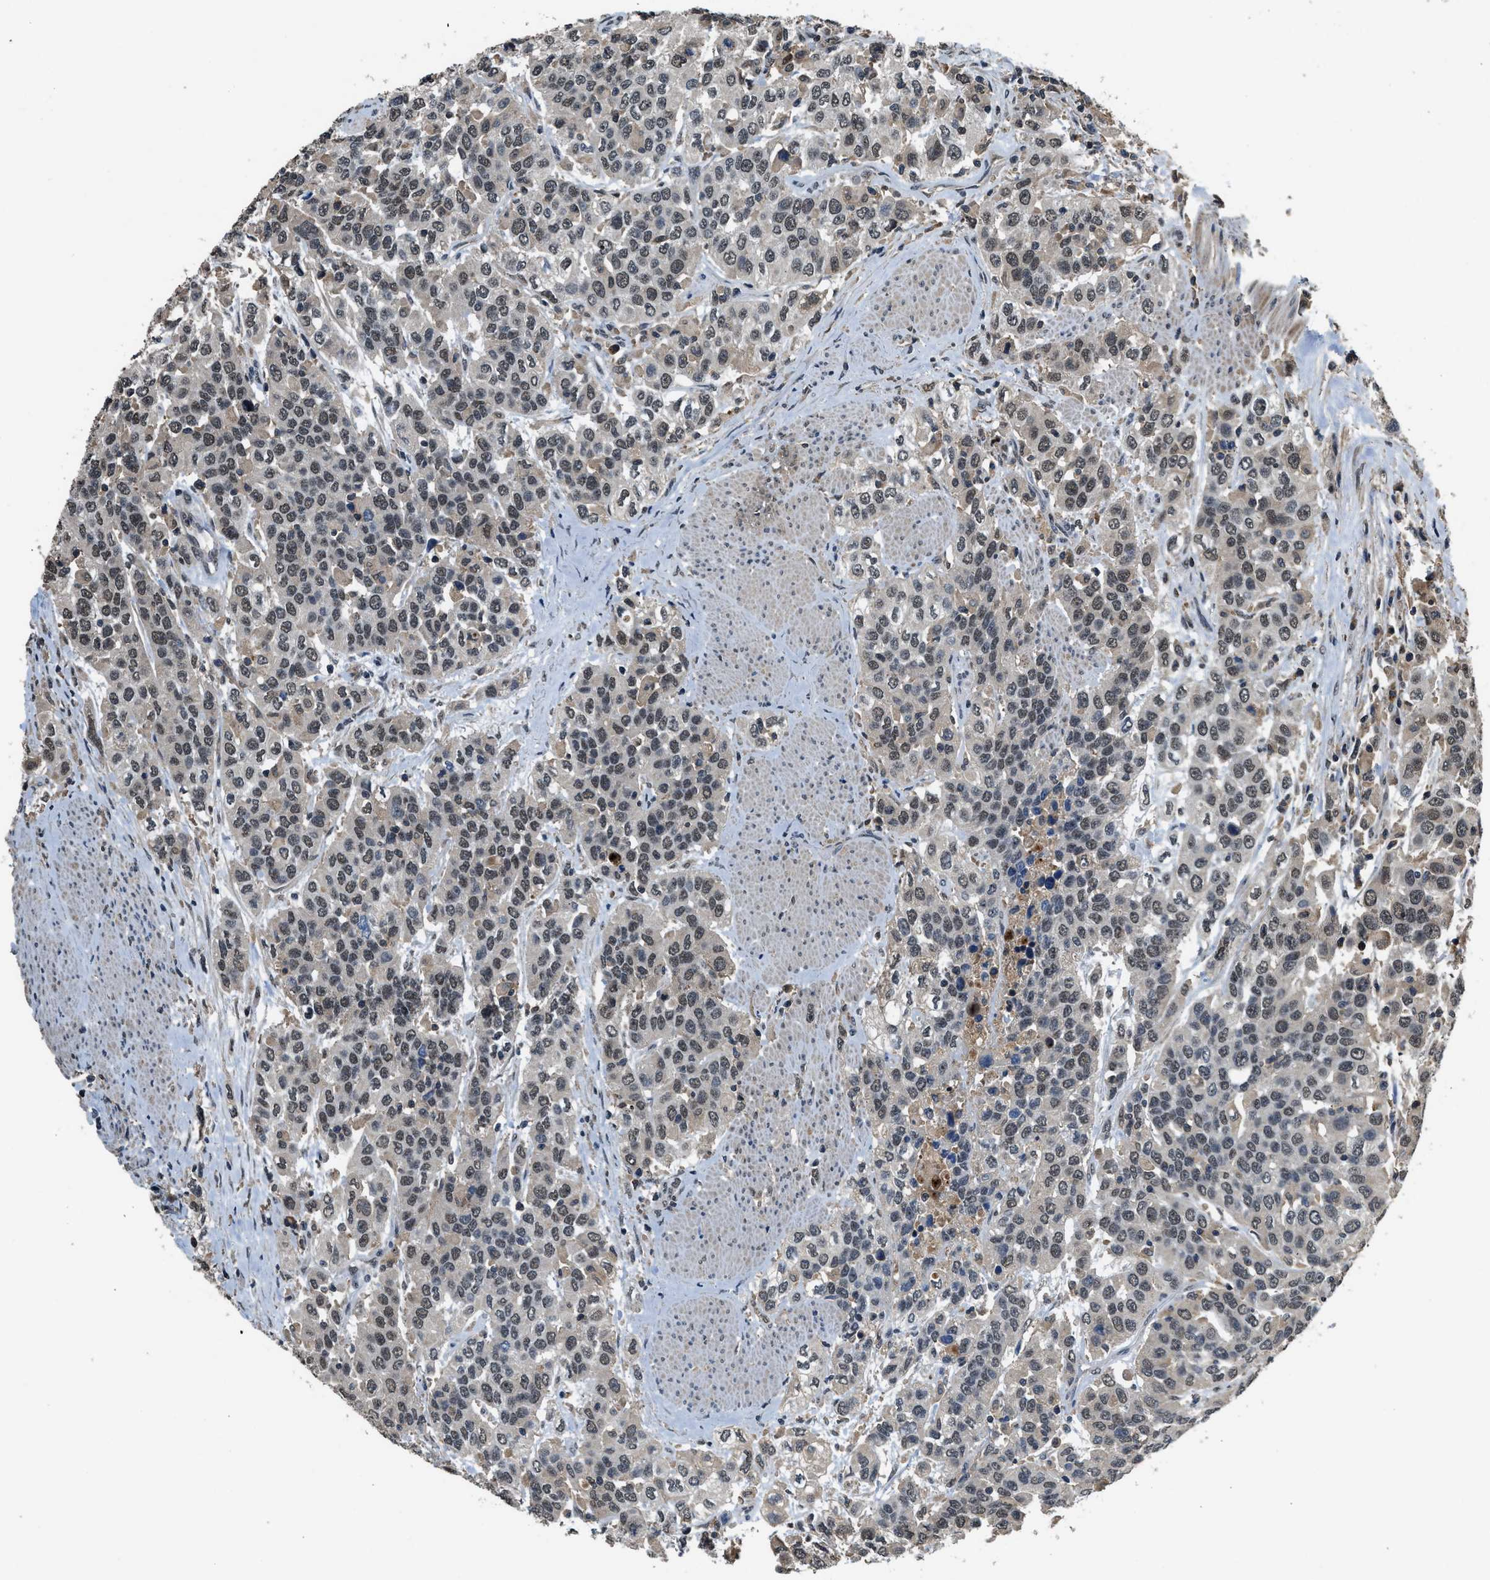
{"staining": {"intensity": "moderate", "quantity": "25%-75%", "location": "nuclear"}, "tissue": "urothelial cancer", "cell_type": "Tumor cells", "image_type": "cancer", "snomed": [{"axis": "morphology", "description": "Urothelial carcinoma, High grade"}, {"axis": "topography", "description": "Urinary bladder"}], "caption": "IHC image of neoplastic tissue: human urothelial cancer stained using immunohistochemistry exhibits medium levels of moderate protein expression localized specifically in the nuclear of tumor cells, appearing as a nuclear brown color.", "gene": "SLC15A4", "patient": {"sex": "female", "age": 80}}